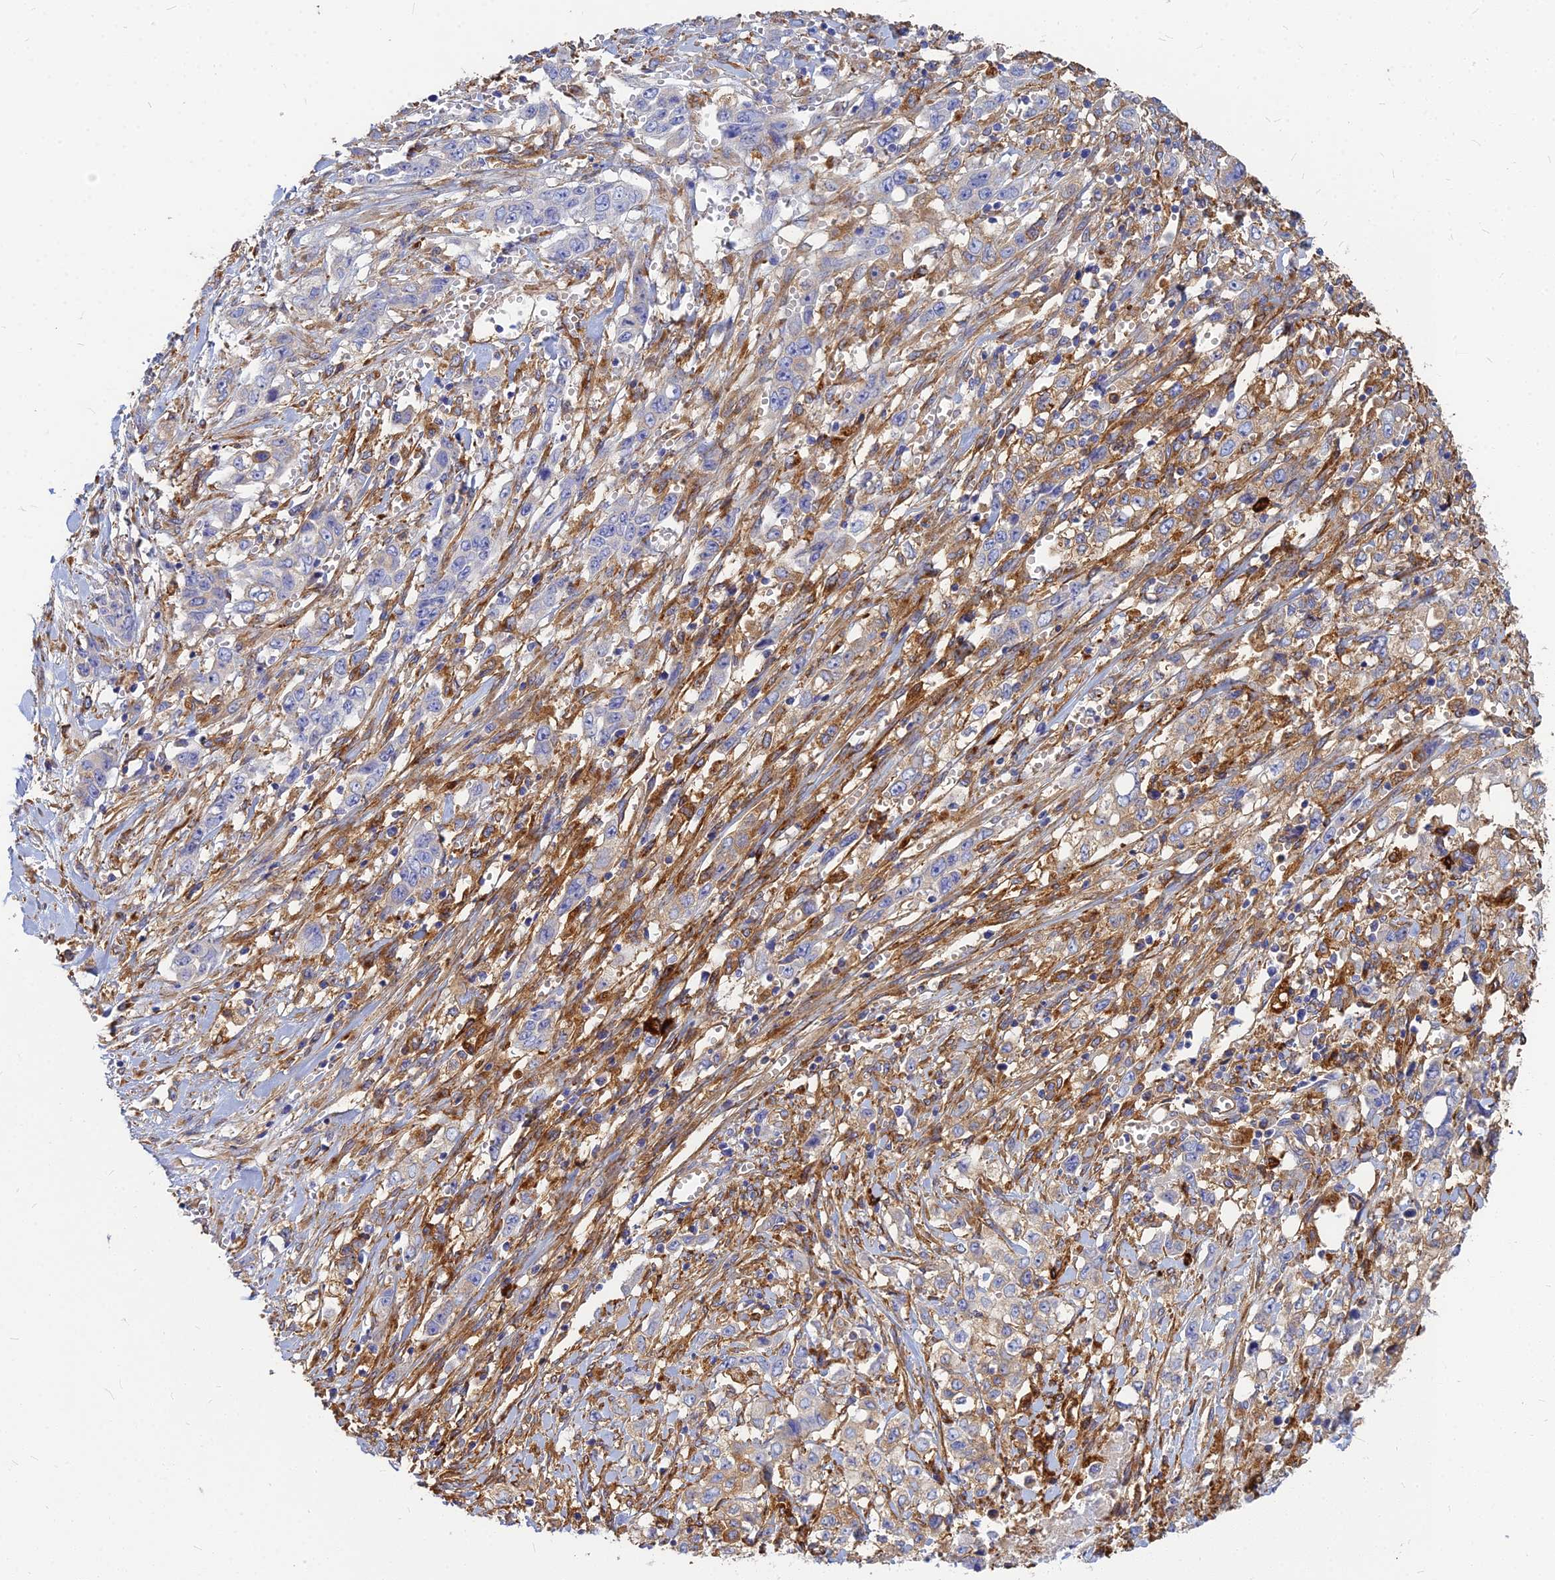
{"staining": {"intensity": "negative", "quantity": "none", "location": "none"}, "tissue": "stomach cancer", "cell_type": "Tumor cells", "image_type": "cancer", "snomed": [{"axis": "morphology", "description": "Adenocarcinoma, NOS"}, {"axis": "topography", "description": "Stomach, upper"}], "caption": "Adenocarcinoma (stomach) stained for a protein using immunohistochemistry demonstrates no positivity tumor cells.", "gene": "VAT1", "patient": {"sex": "male", "age": 62}}